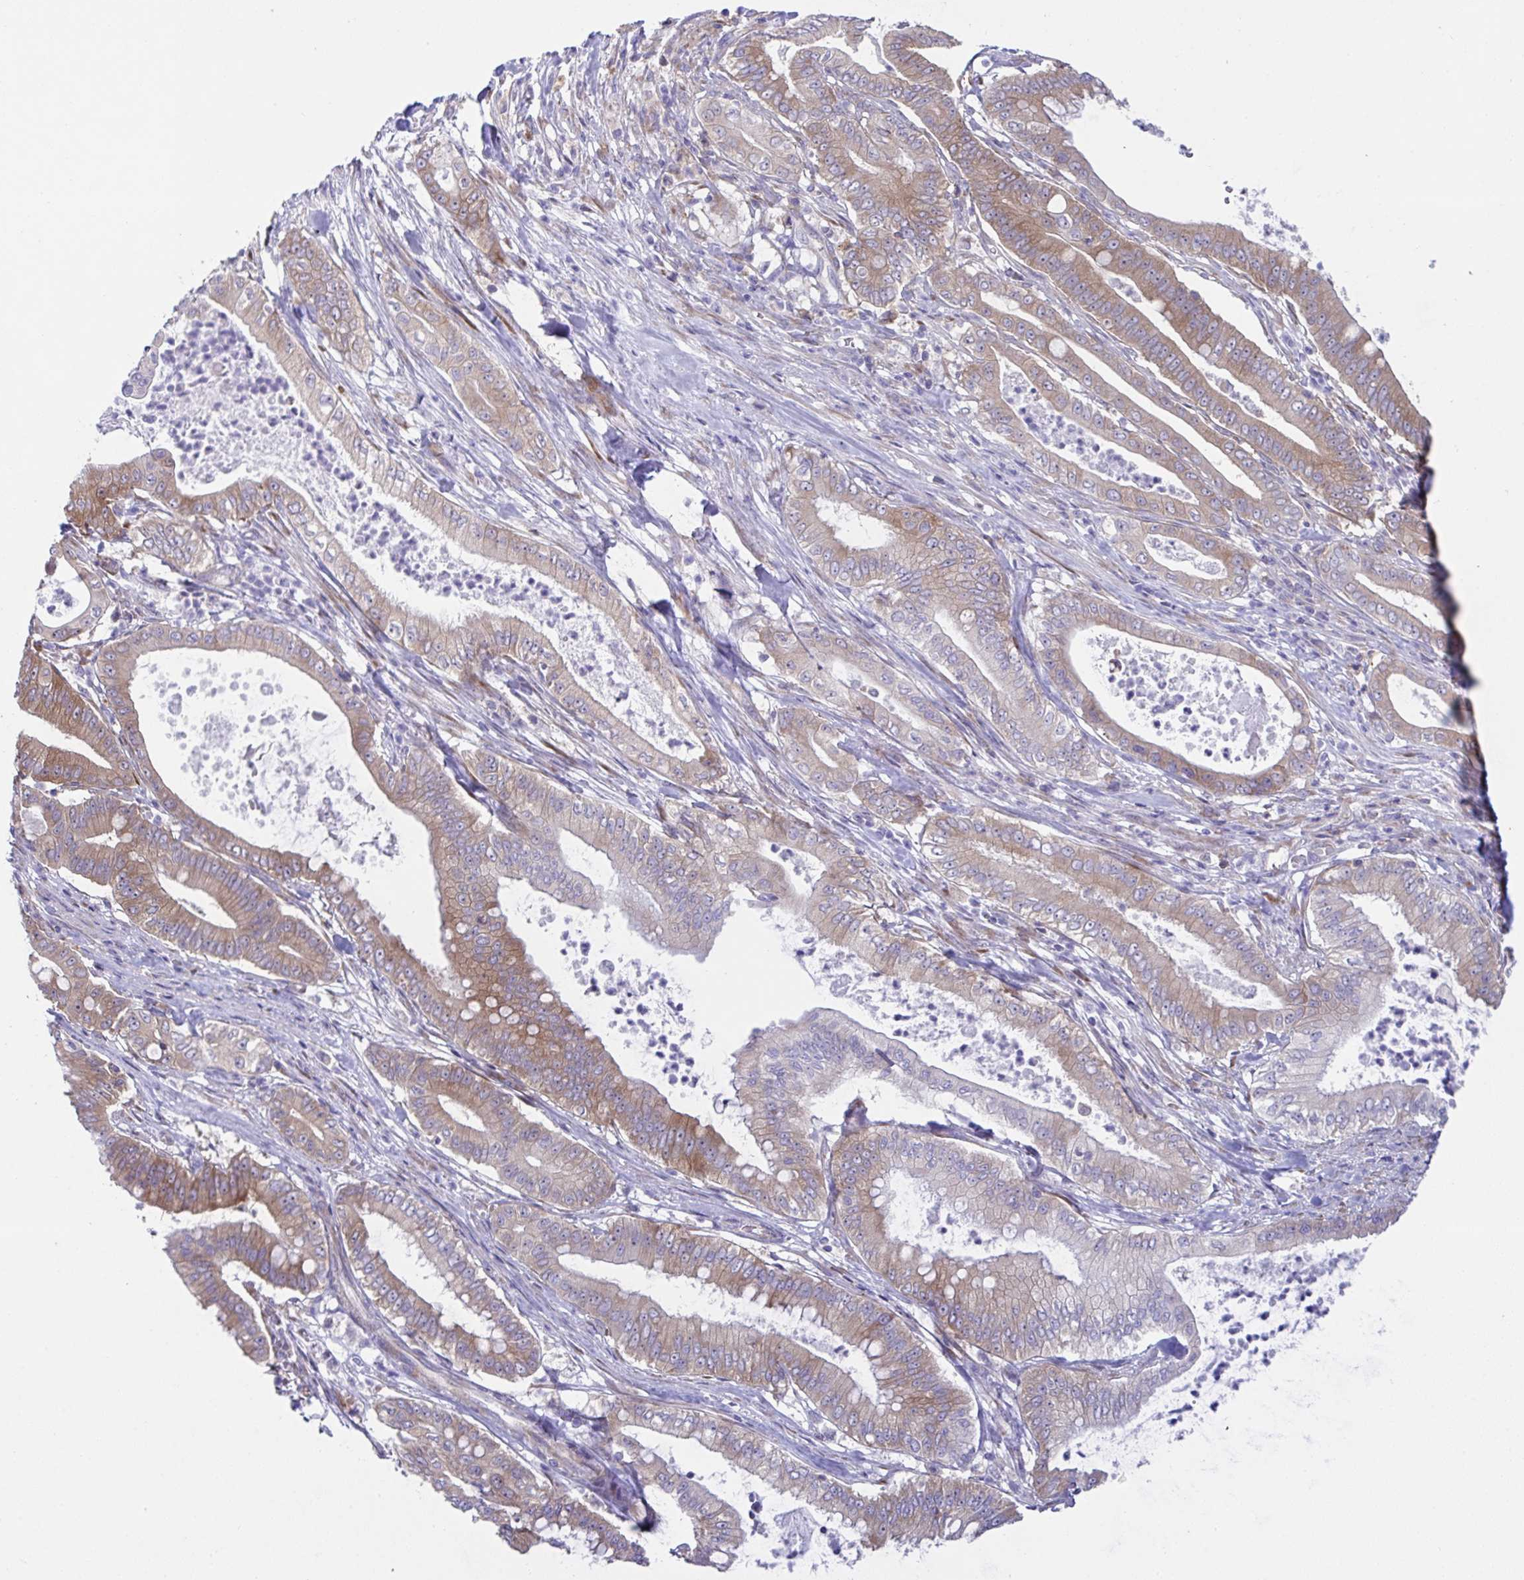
{"staining": {"intensity": "moderate", "quantity": ">75%", "location": "cytoplasmic/membranous"}, "tissue": "pancreatic cancer", "cell_type": "Tumor cells", "image_type": "cancer", "snomed": [{"axis": "morphology", "description": "Adenocarcinoma, NOS"}, {"axis": "topography", "description": "Pancreas"}], "caption": "Adenocarcinoma (pancreatic) stained with a brown dye displays moderate cytoplasmic/membranous positive staining in approximately >75% of tumor cells.", "gene": "FAU", "patient": {"sex": "male", "age": 71}}